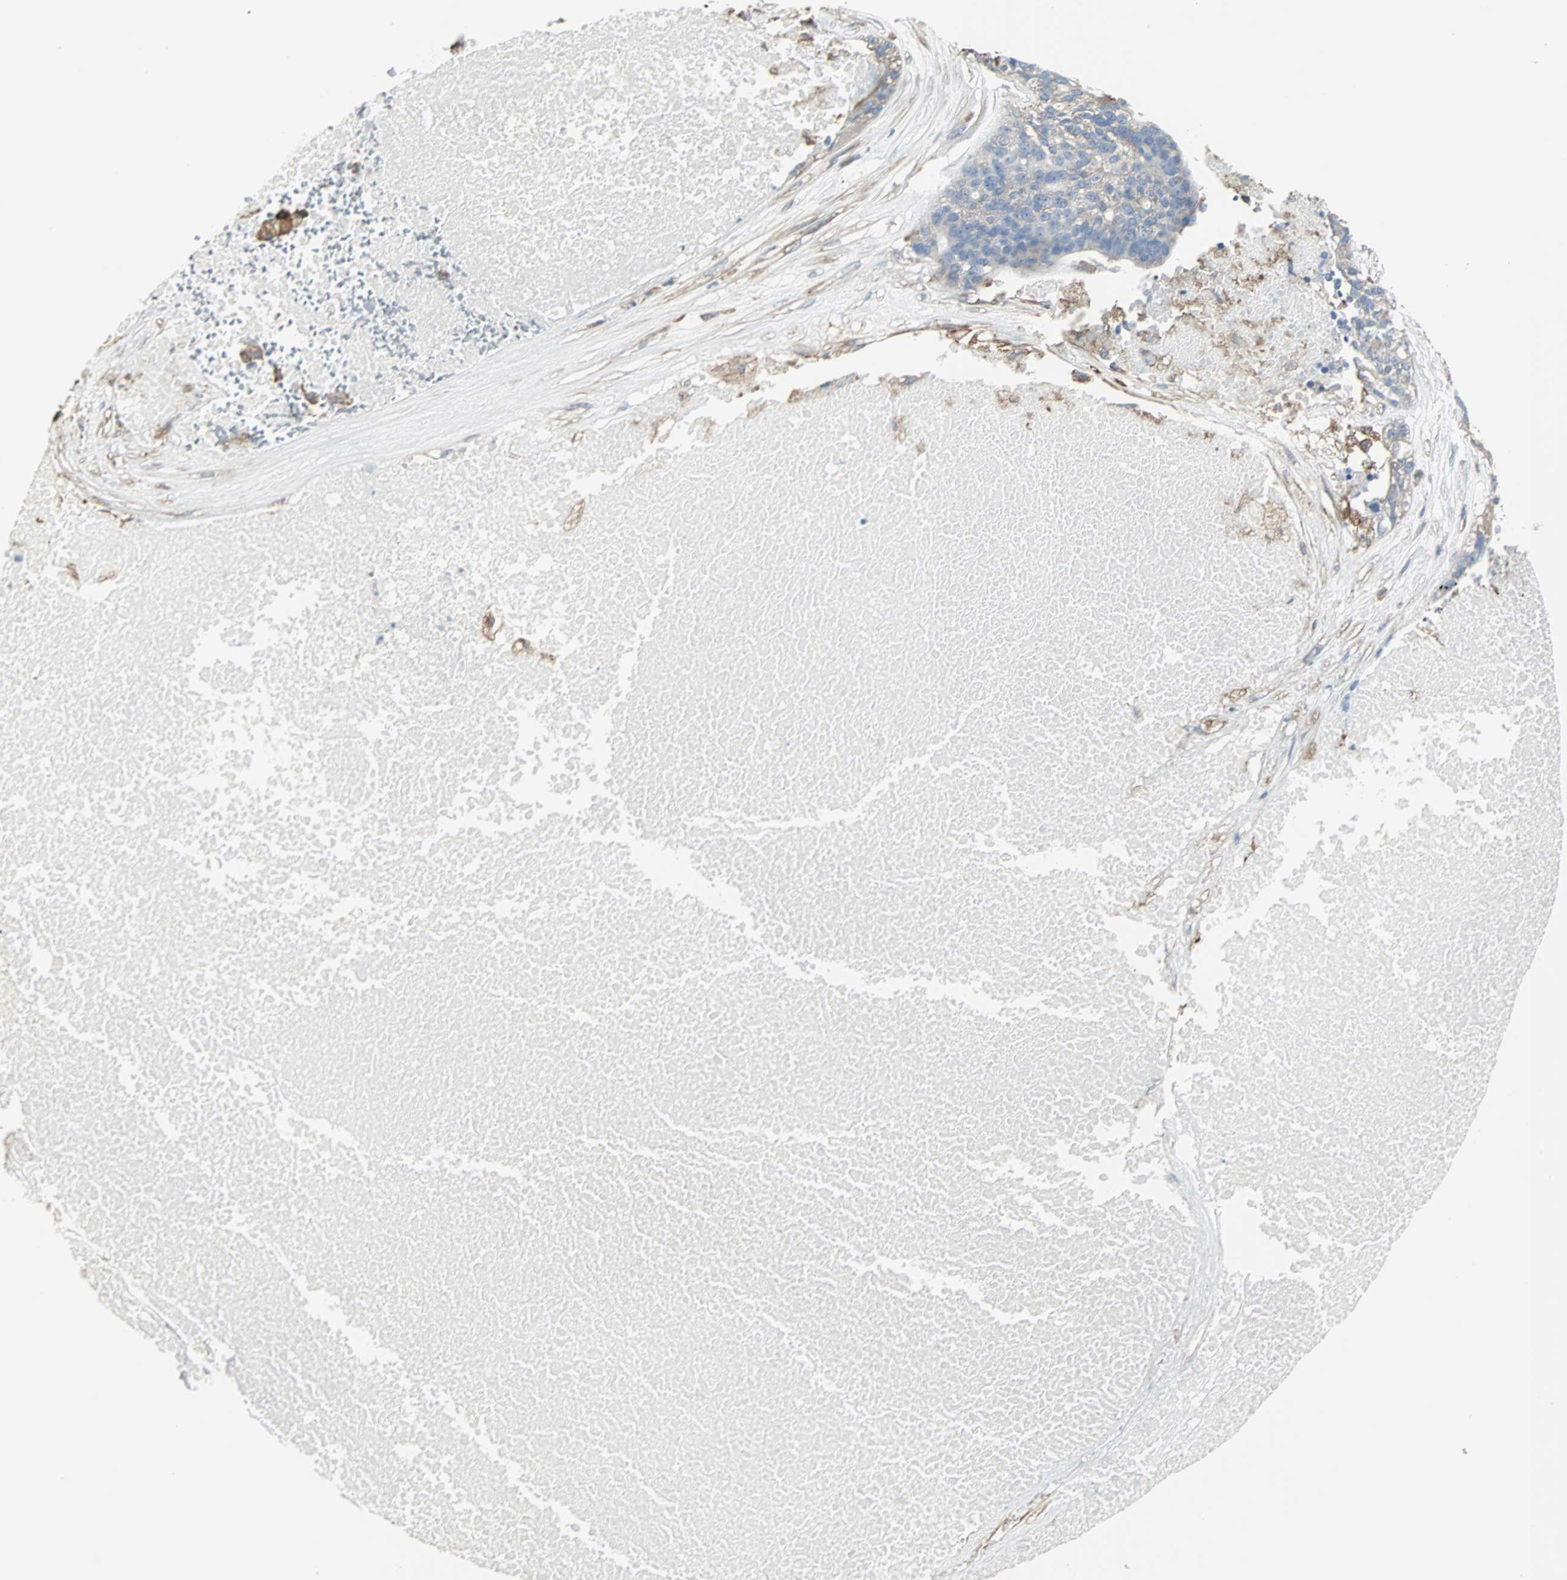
{"staining": {"intensity": "weak", "quantity": "25%-75%", "location": "cytoplasmic/membranous"}, "tissue": "ovarian cancer", "cell_type": "Tumor cells", "image_type": "cancer", "snomed": [{"axis": "morphology", "description": "Cystadenocarcinoma, serous, NOS"}, {"axis": "topography", "description": "Ovary"}], "caption": "Ovarian serous cystadenocarcinoma tissue displays weak cytoplasmic/membranous positivity in about 25%-75% of tumor cells, visualized by immunohistochemistry.", "gene": "LRRFIP1", "patient": {"sex": "female", "age": 59}}